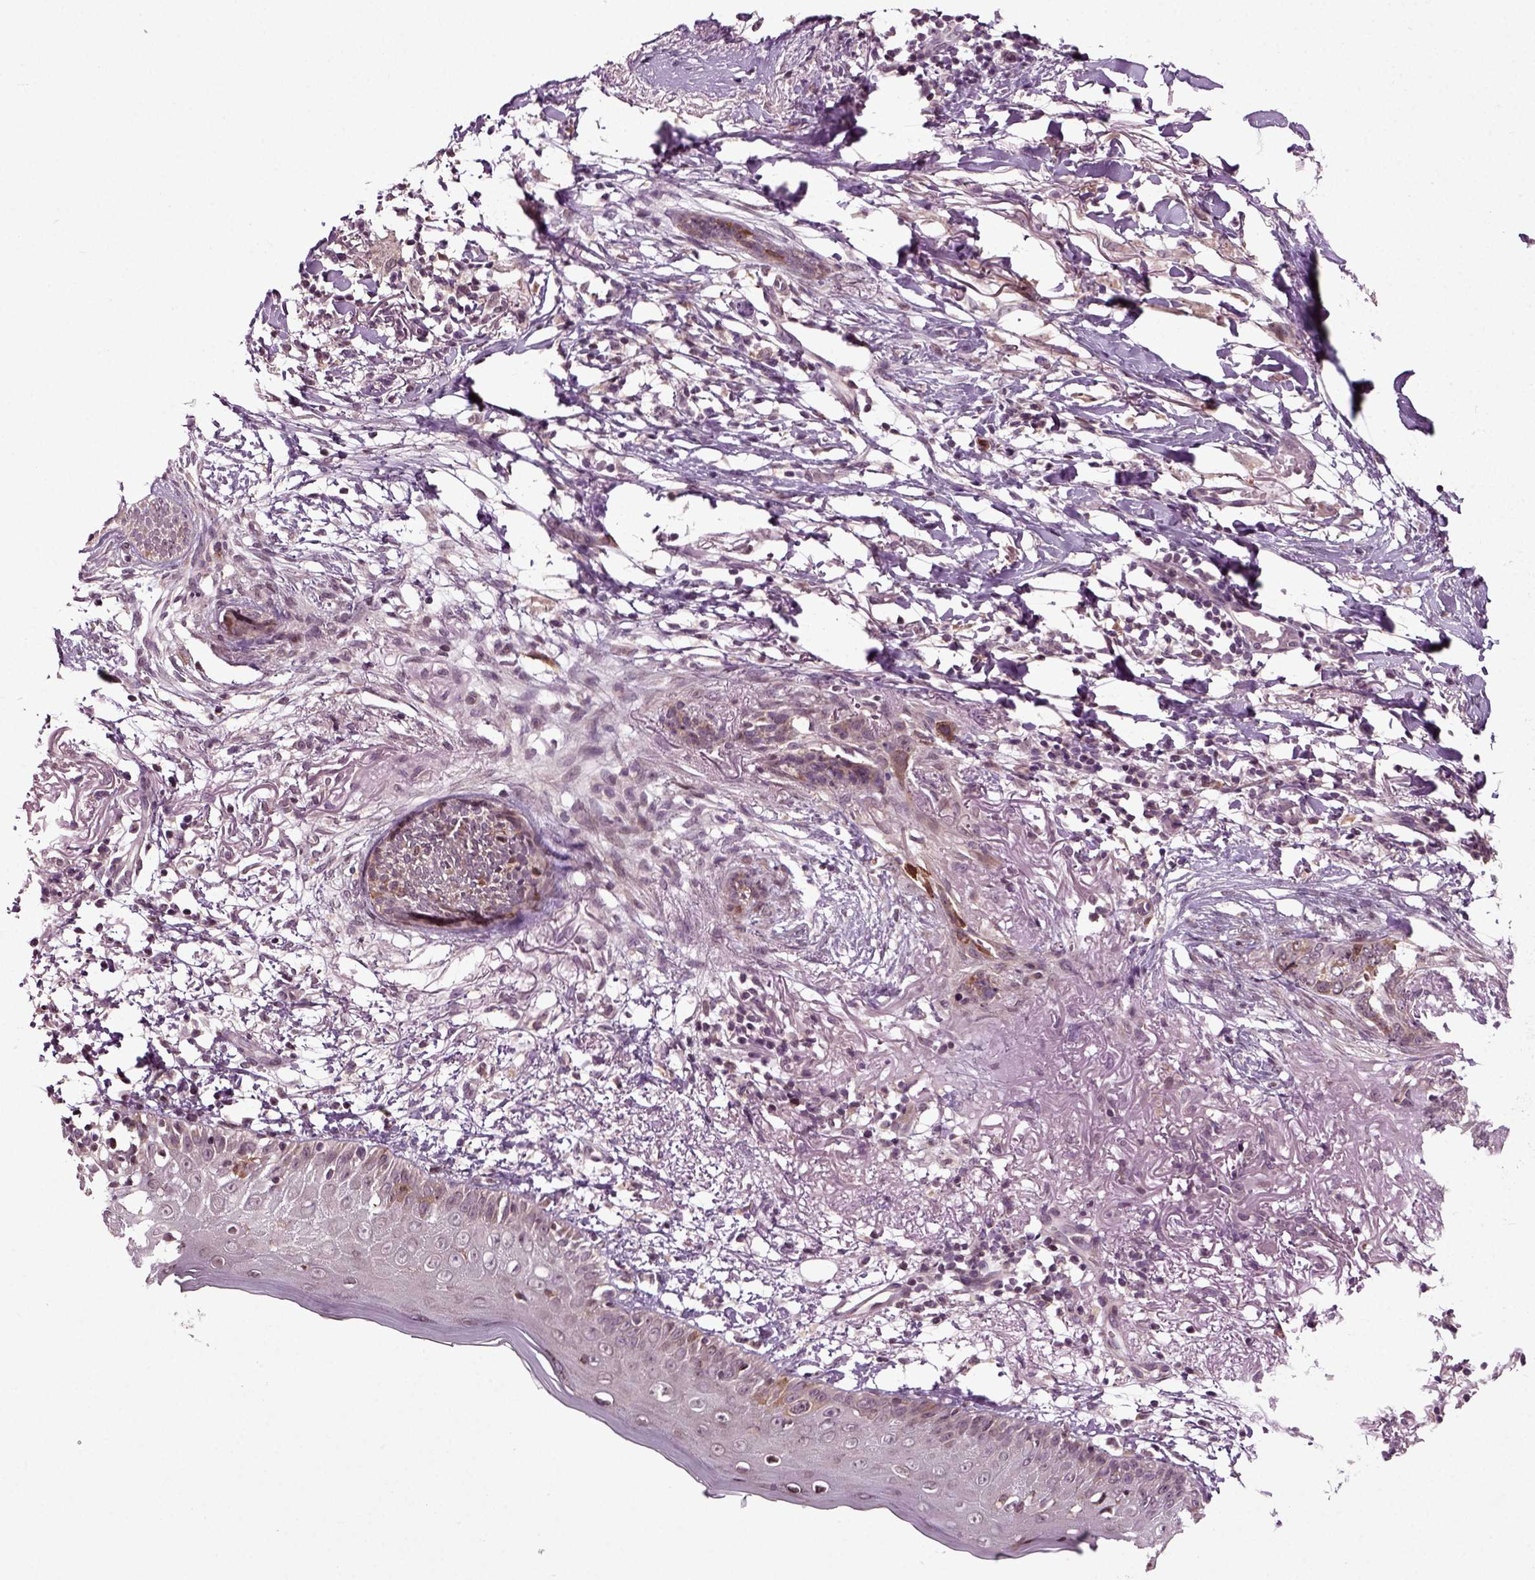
{"staining": {"intensity": "negative", "quantity": "none", "location": "none"}, "tissue": "skin cancer", "cell_type": "Tumor cells", "image_type": "cancer", "snomed": [{"axis": "morphology", "description": "Normal tissue, NOS"}, {"axis": "morphology", "description": "Basal cell carcinoma"}, {"axis": "topography", "description": "Skin"}], "caption": "A micrograph of basal cell carcinoma (skin) stained for a protein reveals no brown staining in tumor cells.", "gene": "KNSTRN", "patient": {"sex": "male", "age": 84}}